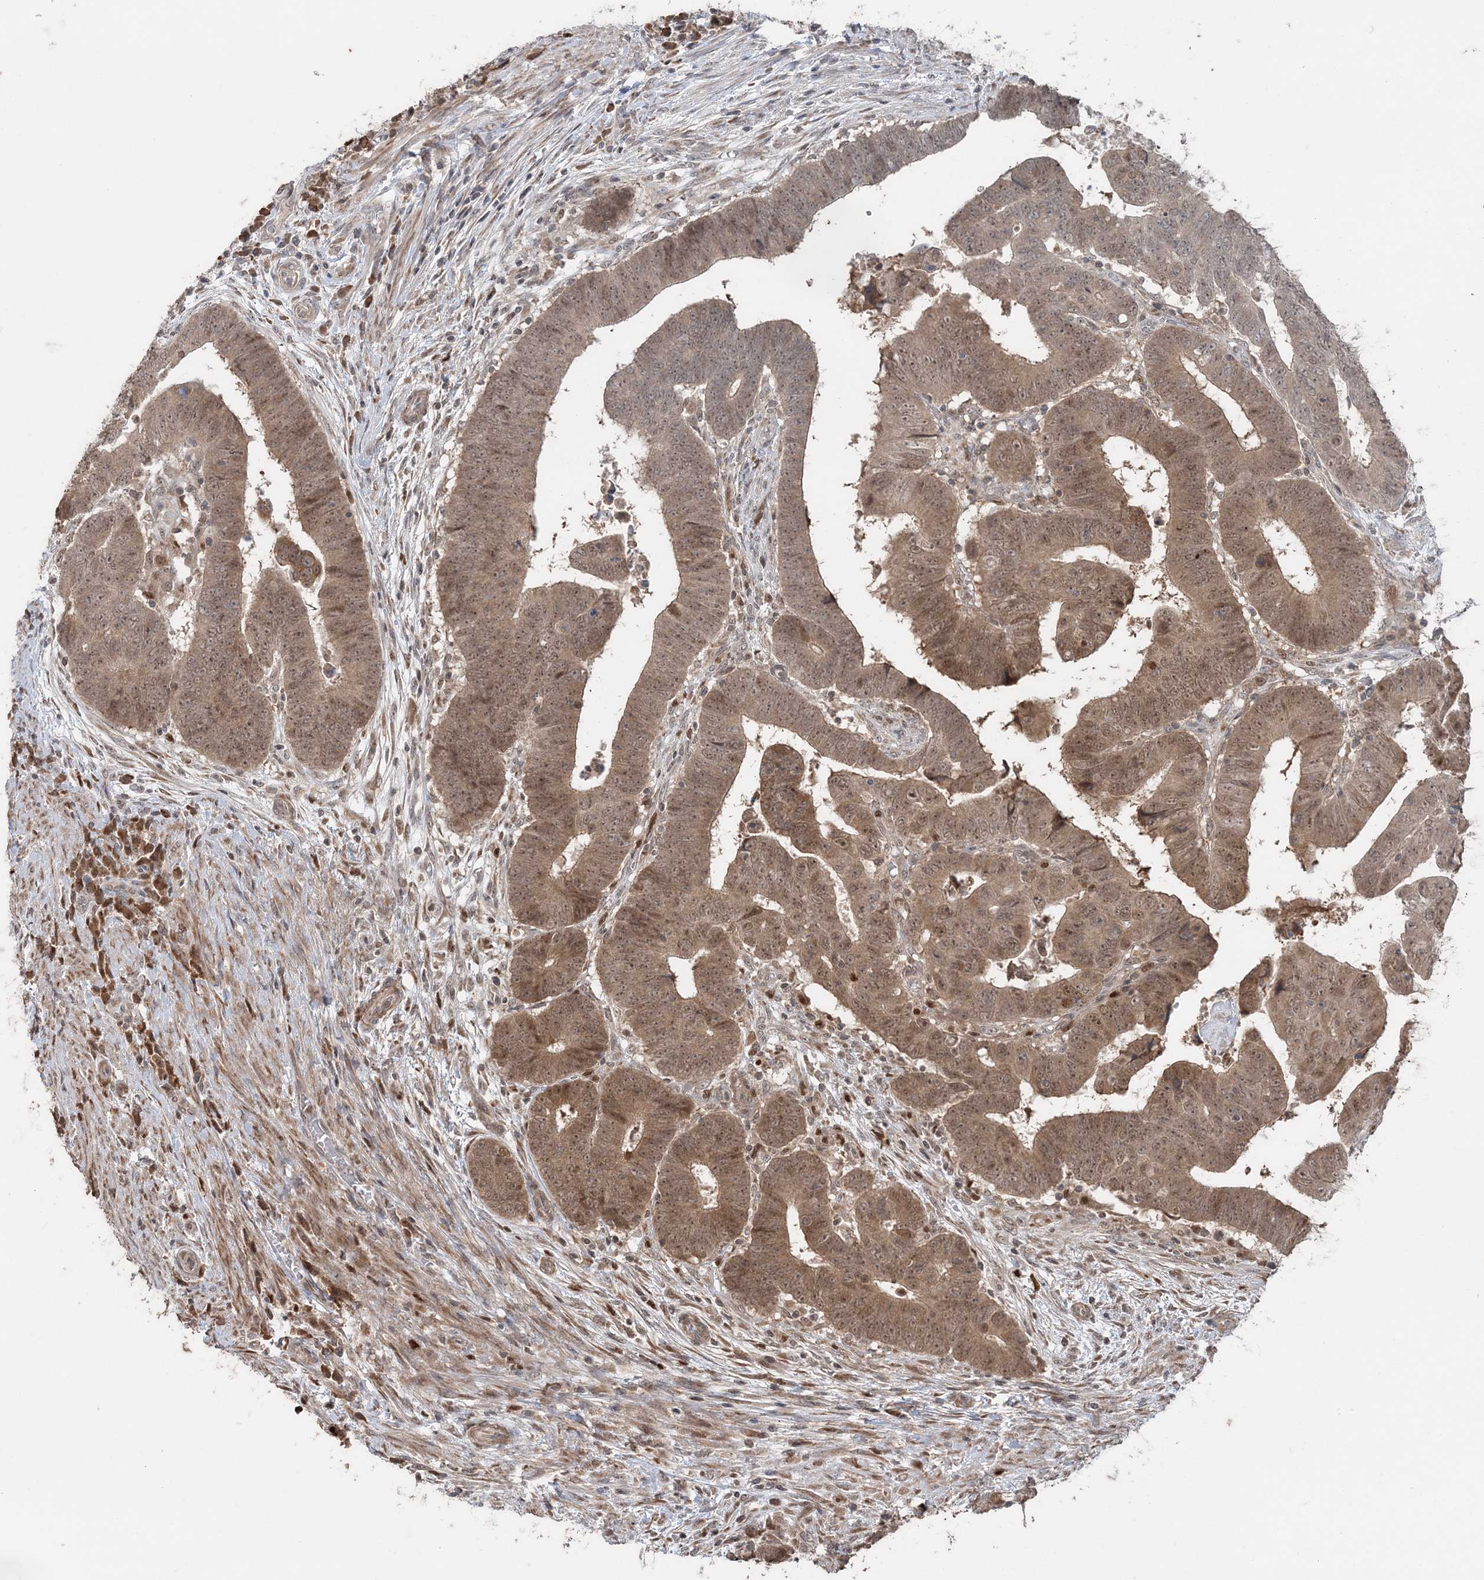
{"staining": {"intensity": "moderate", "quantity": ">75%", "location": "cytoplasmic/membranous,nuclear"}, "tissue": "colorectal cancer", "cell_type": "Tumor cells", "image_type": "cancer", "snomed": [{"axis": "morphology", "description": "Normal tissue, NOS"}, {"axis": "morphology", "description": "Adenocarcinoma, NOS"}, {"axis": "topography", "description": "Rectum"}], "caption": "A high-resolution histopathology image shows immunohistochemistry (IHC) staining of colorectal cancer, which exhibits moderate cytoplasmic/membranous and nuclear positivity in approximately >75% of tumor cells. (DAB IHC with brightfield microscopy, high magnification).", "gene": "SLU7", "patient": {"sex": "female", "age": 65}}